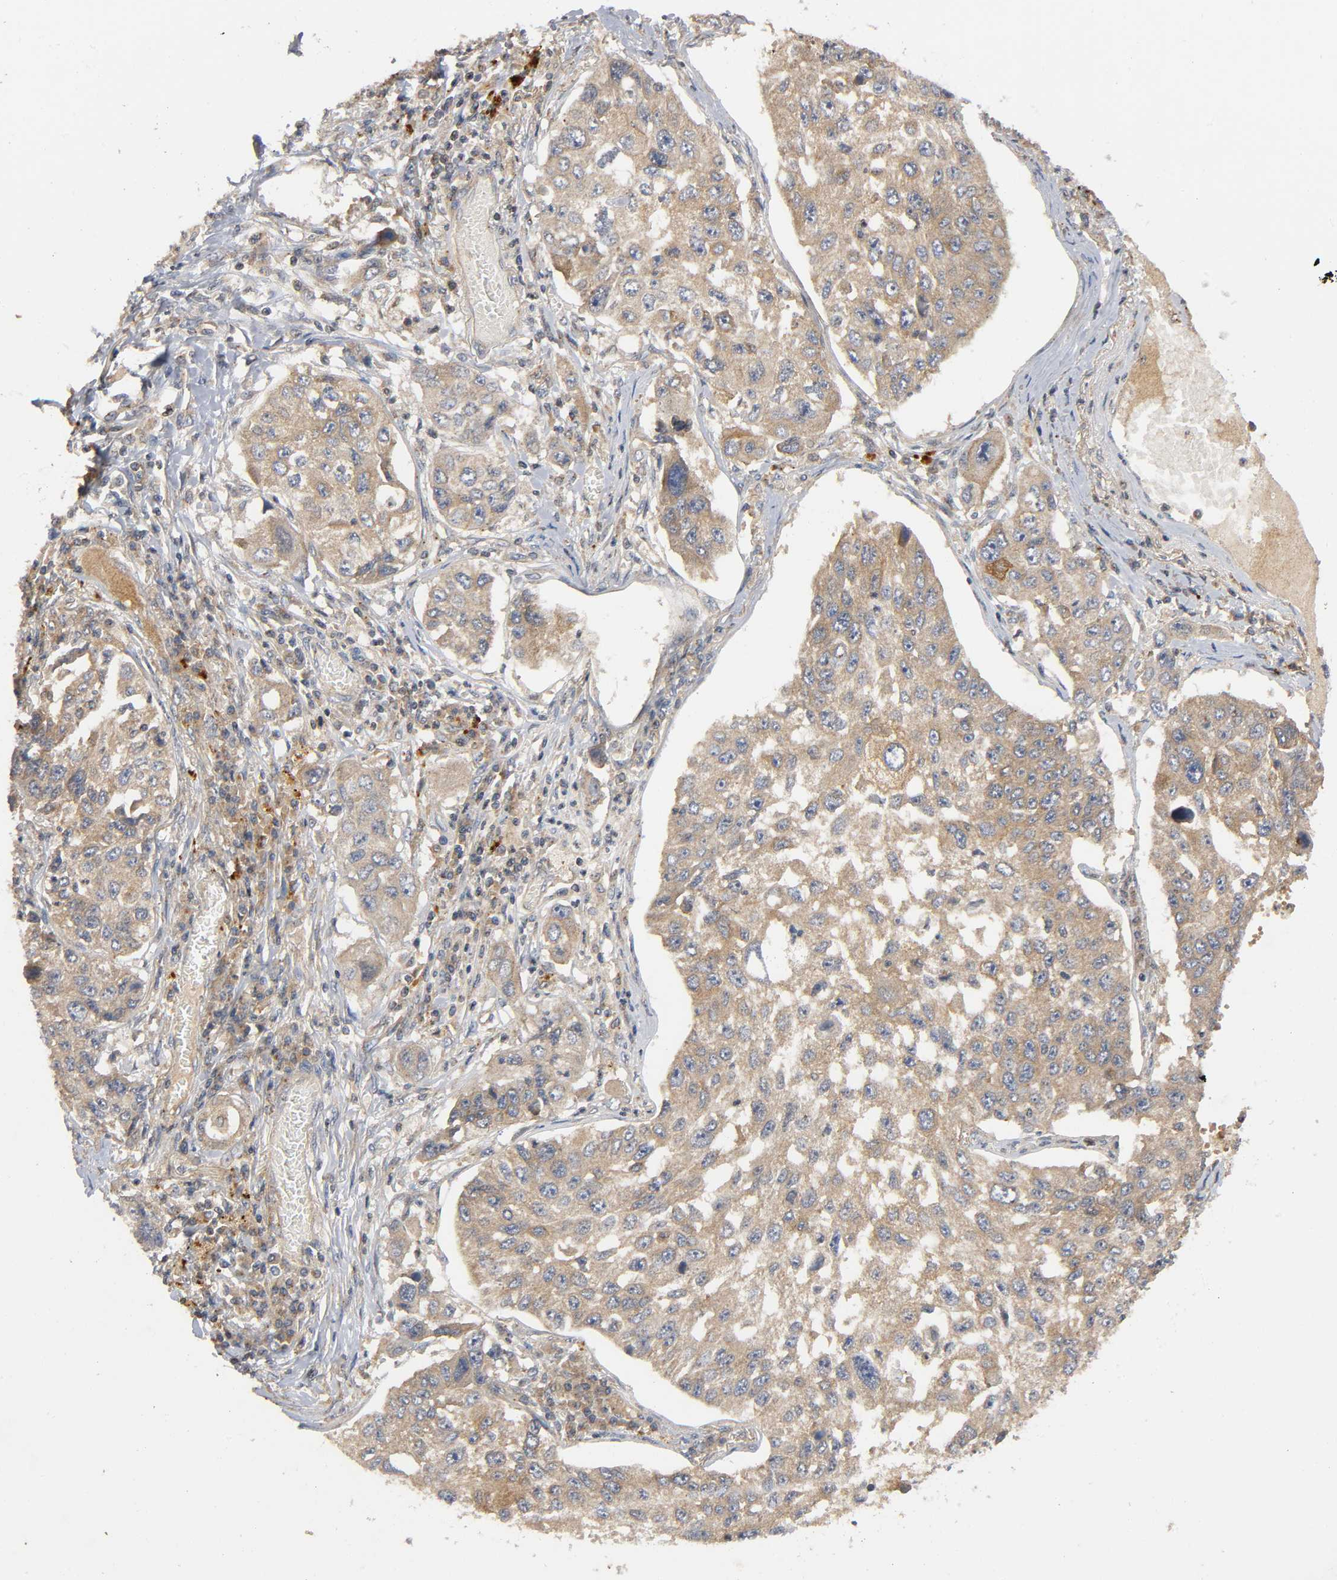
{"staining": {"intensity": "moderate", "quantity": ">75%", "location": "cytoplasmic/membranous"}, "tissue": "lung cancer", "cell_type": "Tumor cells", "image_type": "cancer", "snomed": [{"axis": "morphology", "description": "Squamous cell carcinoma, NOS"}, {"axis": "topography", "description": "Lung"}], "caption": "DAB immunohistochemical staining of lung squamous cell carcinoma displays moderate cytoplasmic/membranous protein positivity in approximately >75% of tumor cells.", "gene": "IKBKB", "patient": {"sex": "male", "age": 71}}